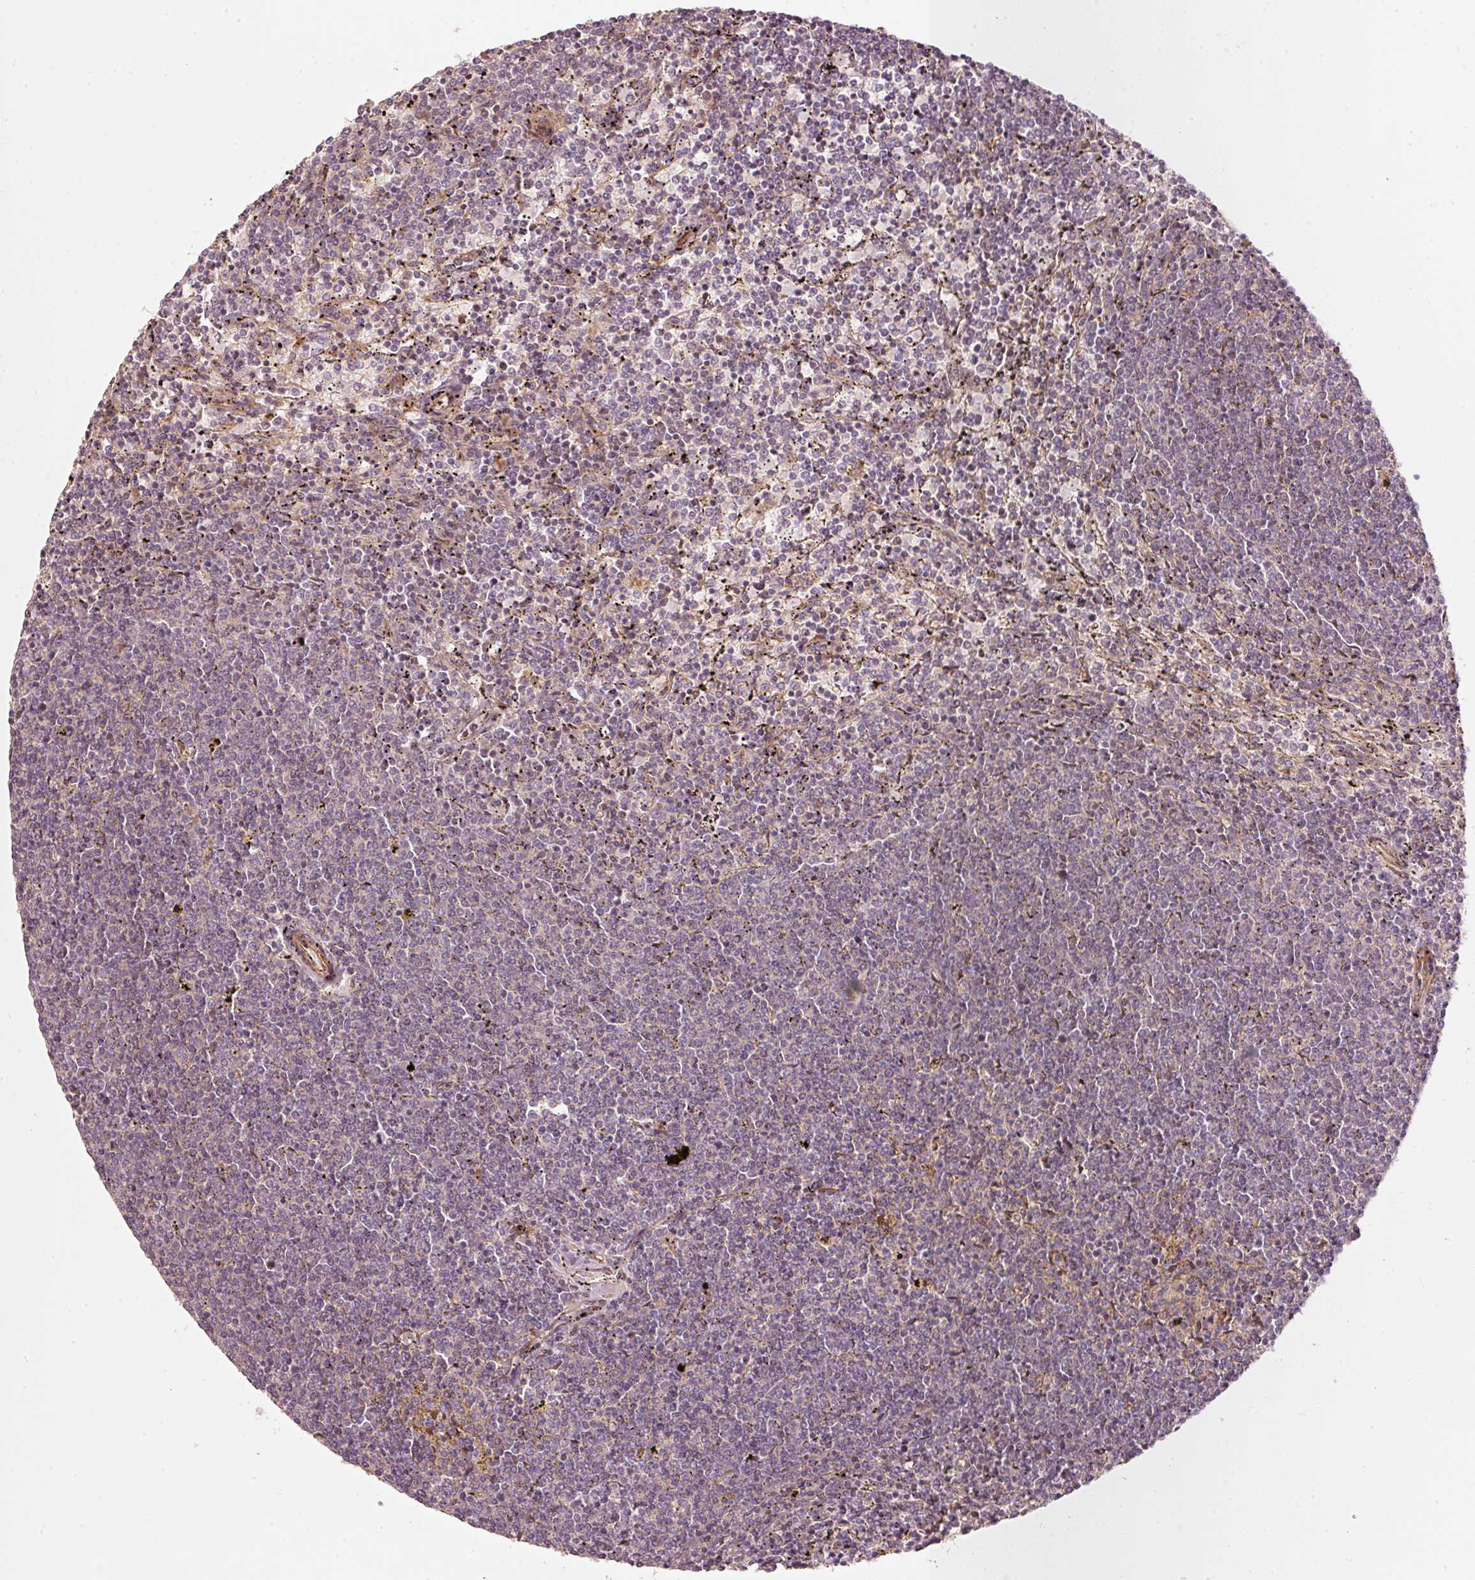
{"staining": {"intensity": "negative", "quantity": "none", "location": "none"}, "tissue": "lymphoma", "cell_type": "Tumor cells", "image_type": "cancer", "snomed": [{"axis": "morphology", "description": "Malignant lymphoma, non-Hodgkin's type, Low grade"}, {"axis": "topography", "description": "Spleen"}], "caption": "The micrograph displays no significant staining in tumor cells of lymphoma.", "gene": "KCNQ1", "patient": {"sex": "female", "age": 50}}